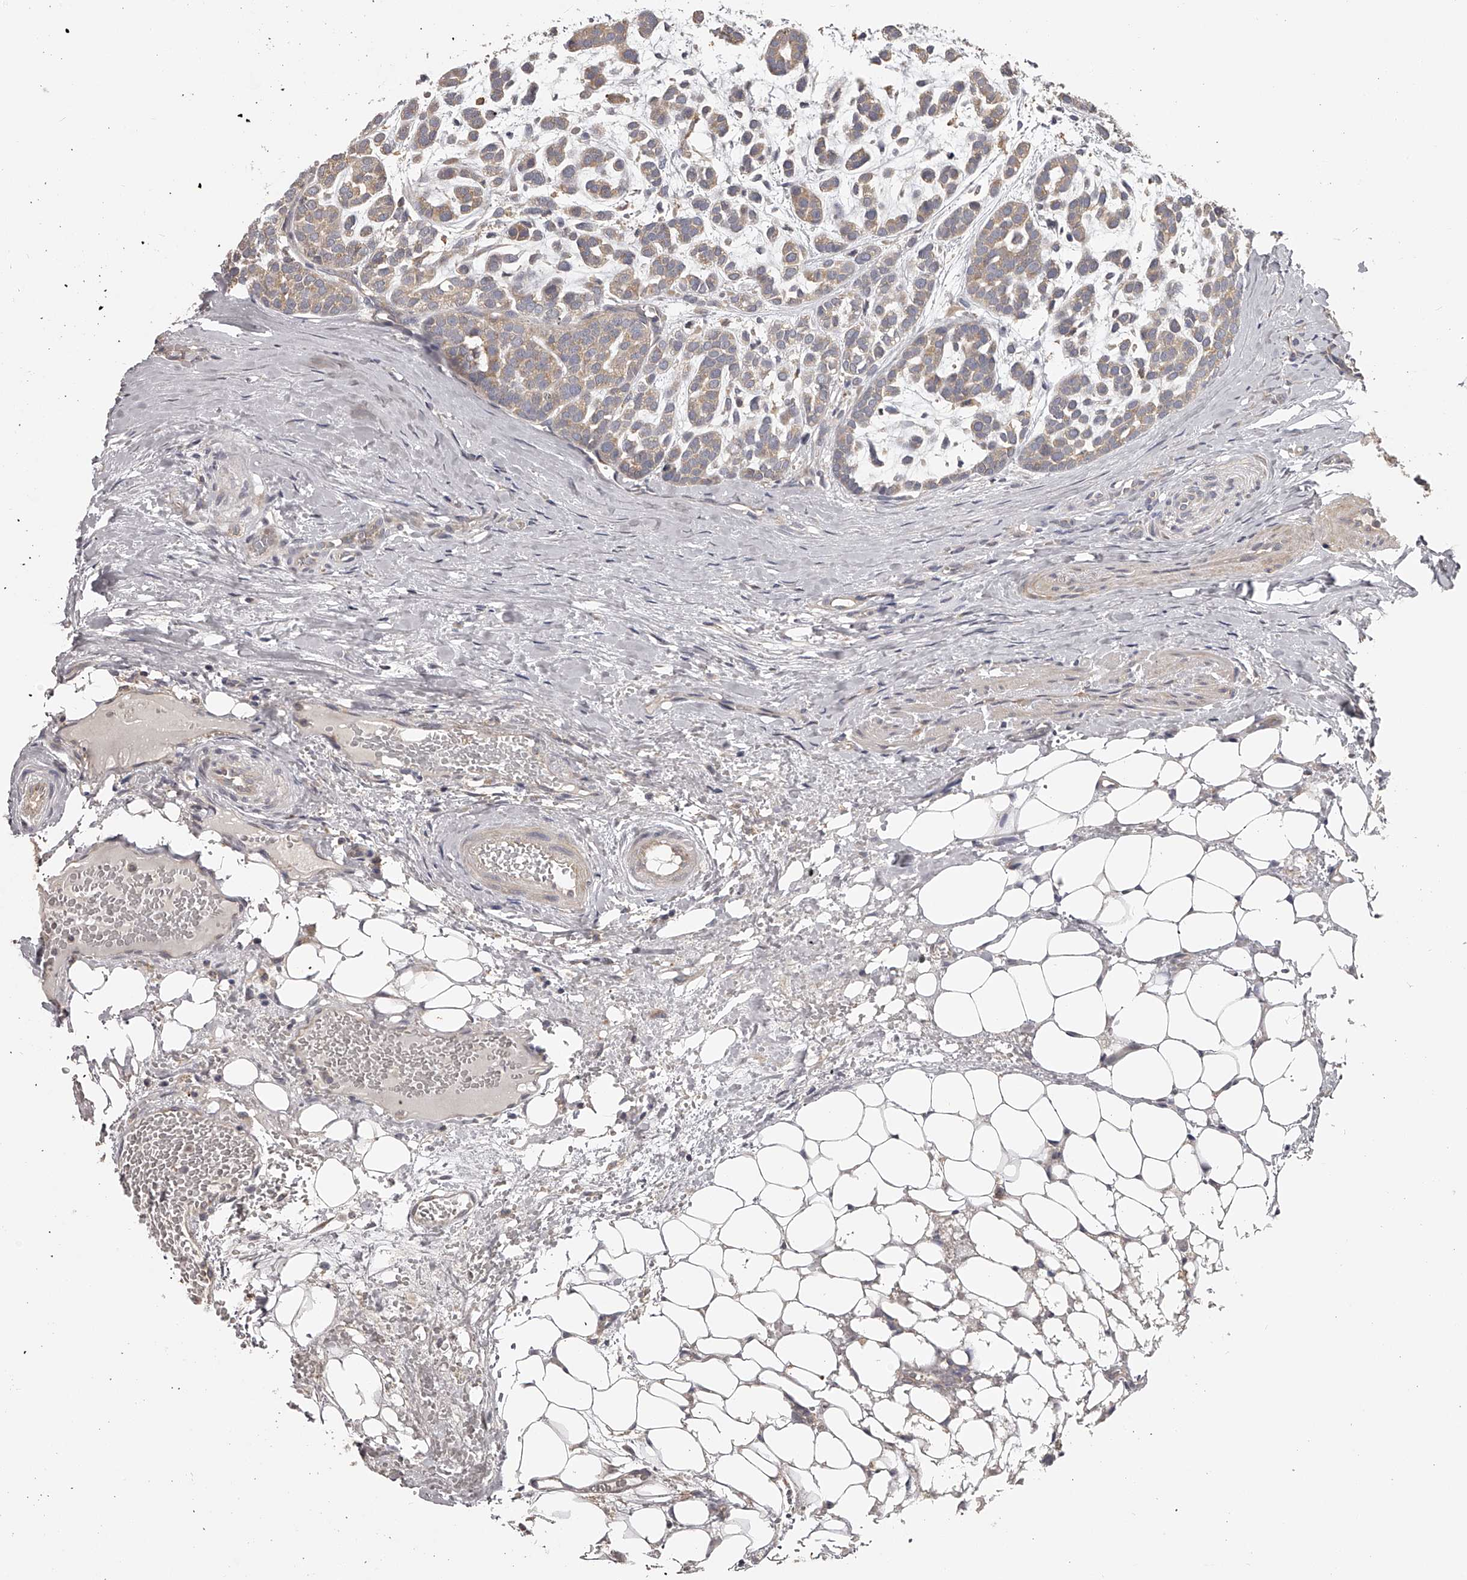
{"staining": {"intensity": "moderate", "quantity": ">75%", "location": "cytoplasmic/membranous"}, "tissue": "head and neck cancer", "cell_type": "Tumor cells", "image_type": "cancer", "snomed": [{"axis": "morphology", "description": "Adenocarcinoma, NOS"}, {"axis": "morphology", "description": "Adenoma, NOS"}, {"axis": "topography", "description": "Head-Neck"}], "caption": "Immunohistochemistry (IHC) (DAB (3,3'-diaminobenzidine)) staining of adenoma (head and neck) exhibits moderate cytoplasmic/membranous protein expression in approximately >75% of tumor cells. Ihc stains the protein of interest in brown and the nuclei are stained blue.", "gene": "TNN", "patient": {"sex": "female", "age": 55}}